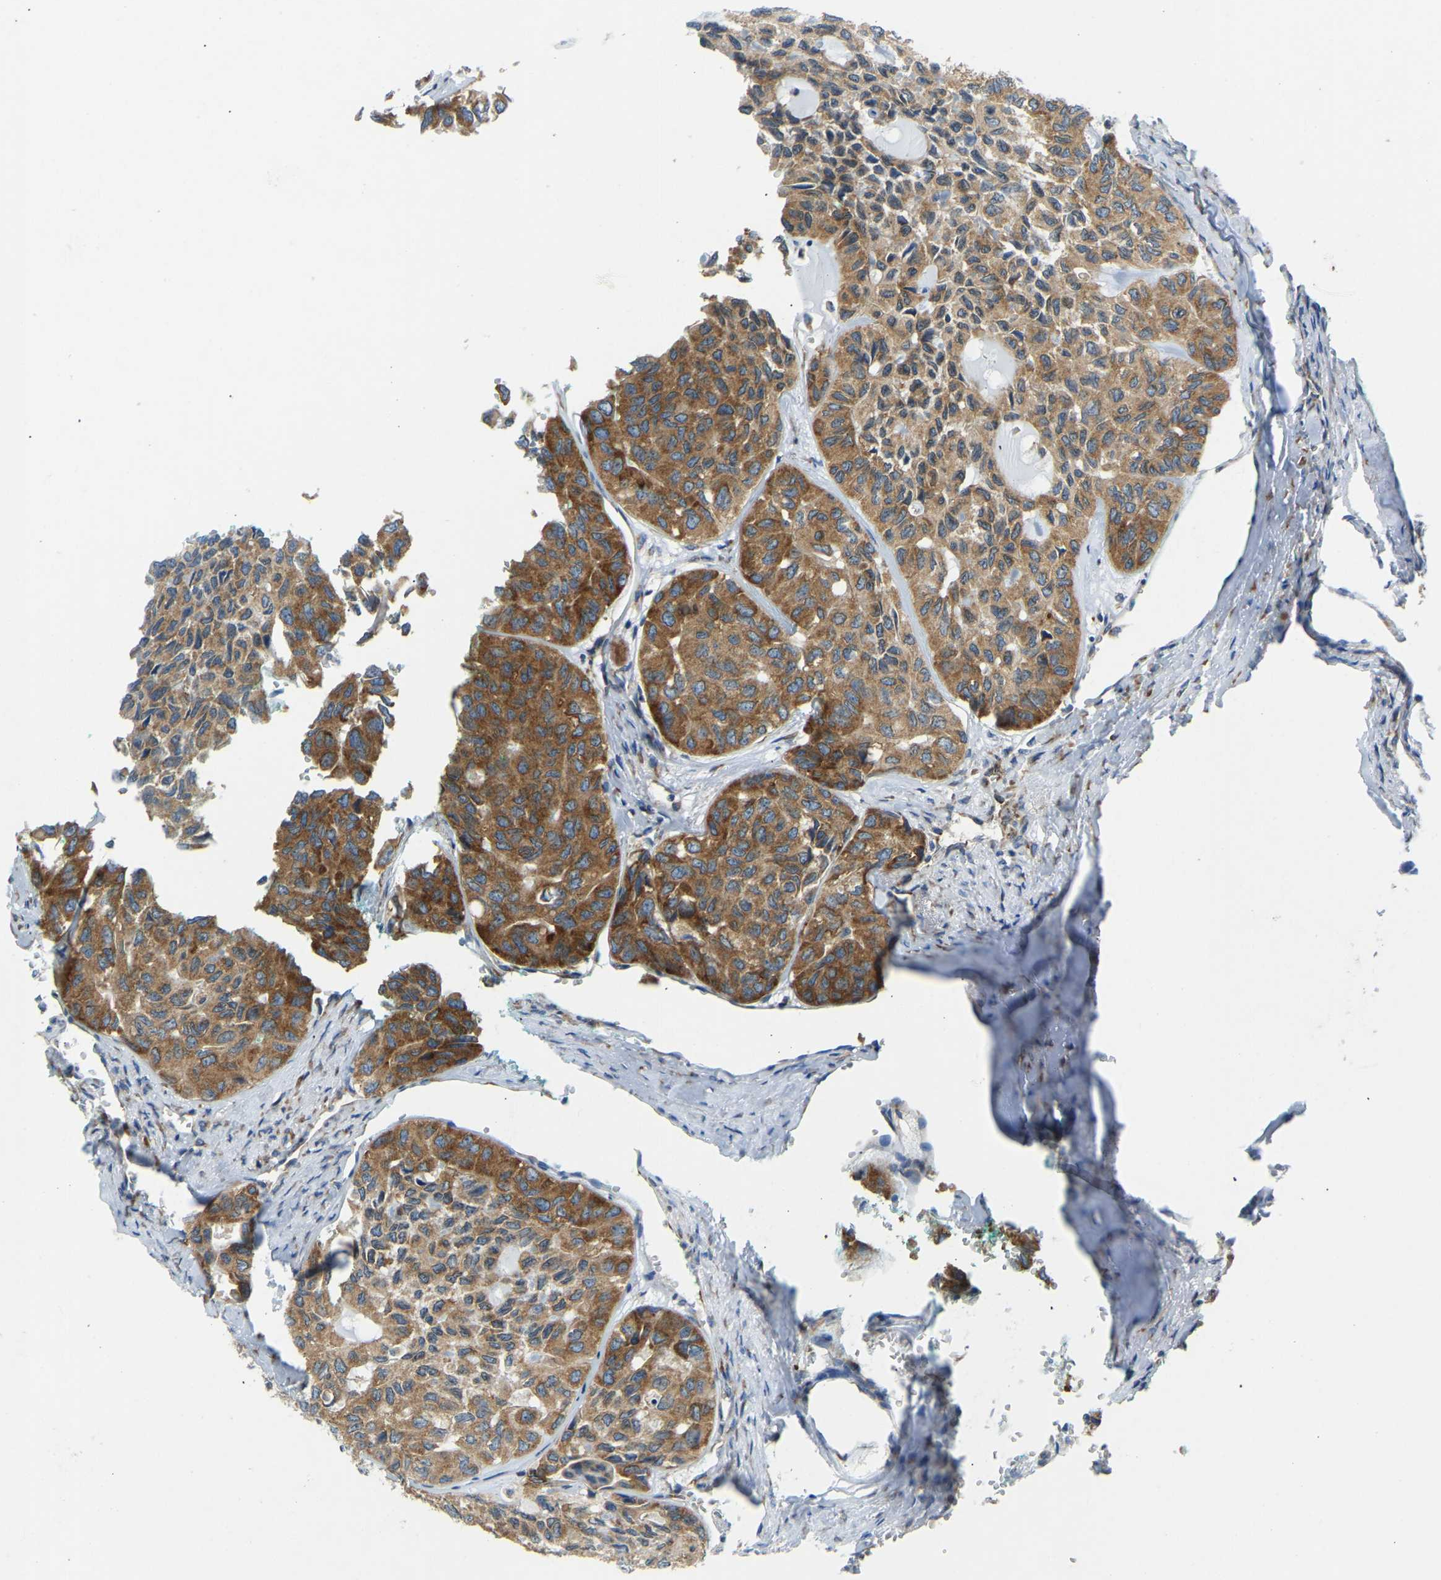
{"staining": {"intensity": "moderate", "quantity": ">75%", "location": "cytoplasmic/membranous"}, "tissue": "head and neck cancer", "cell_type": "Tumor cells", "image_type": "cancer", "snomed": [{"axis": "morphology", "description": "Adenocarcinoma, NOS"}, {"axis": "topography", "description": "Salivary gland, NOS"}, {"axis": "topography", "description": "Head-Neck"}], "caption": "Tumor cells show medium levels of moderate cytoplasmic/membranous expression in about >75% of cells in head and neck adenocarcinoma.", "gene": "SND1", "patient": {"sex": "female", "age": 76}}